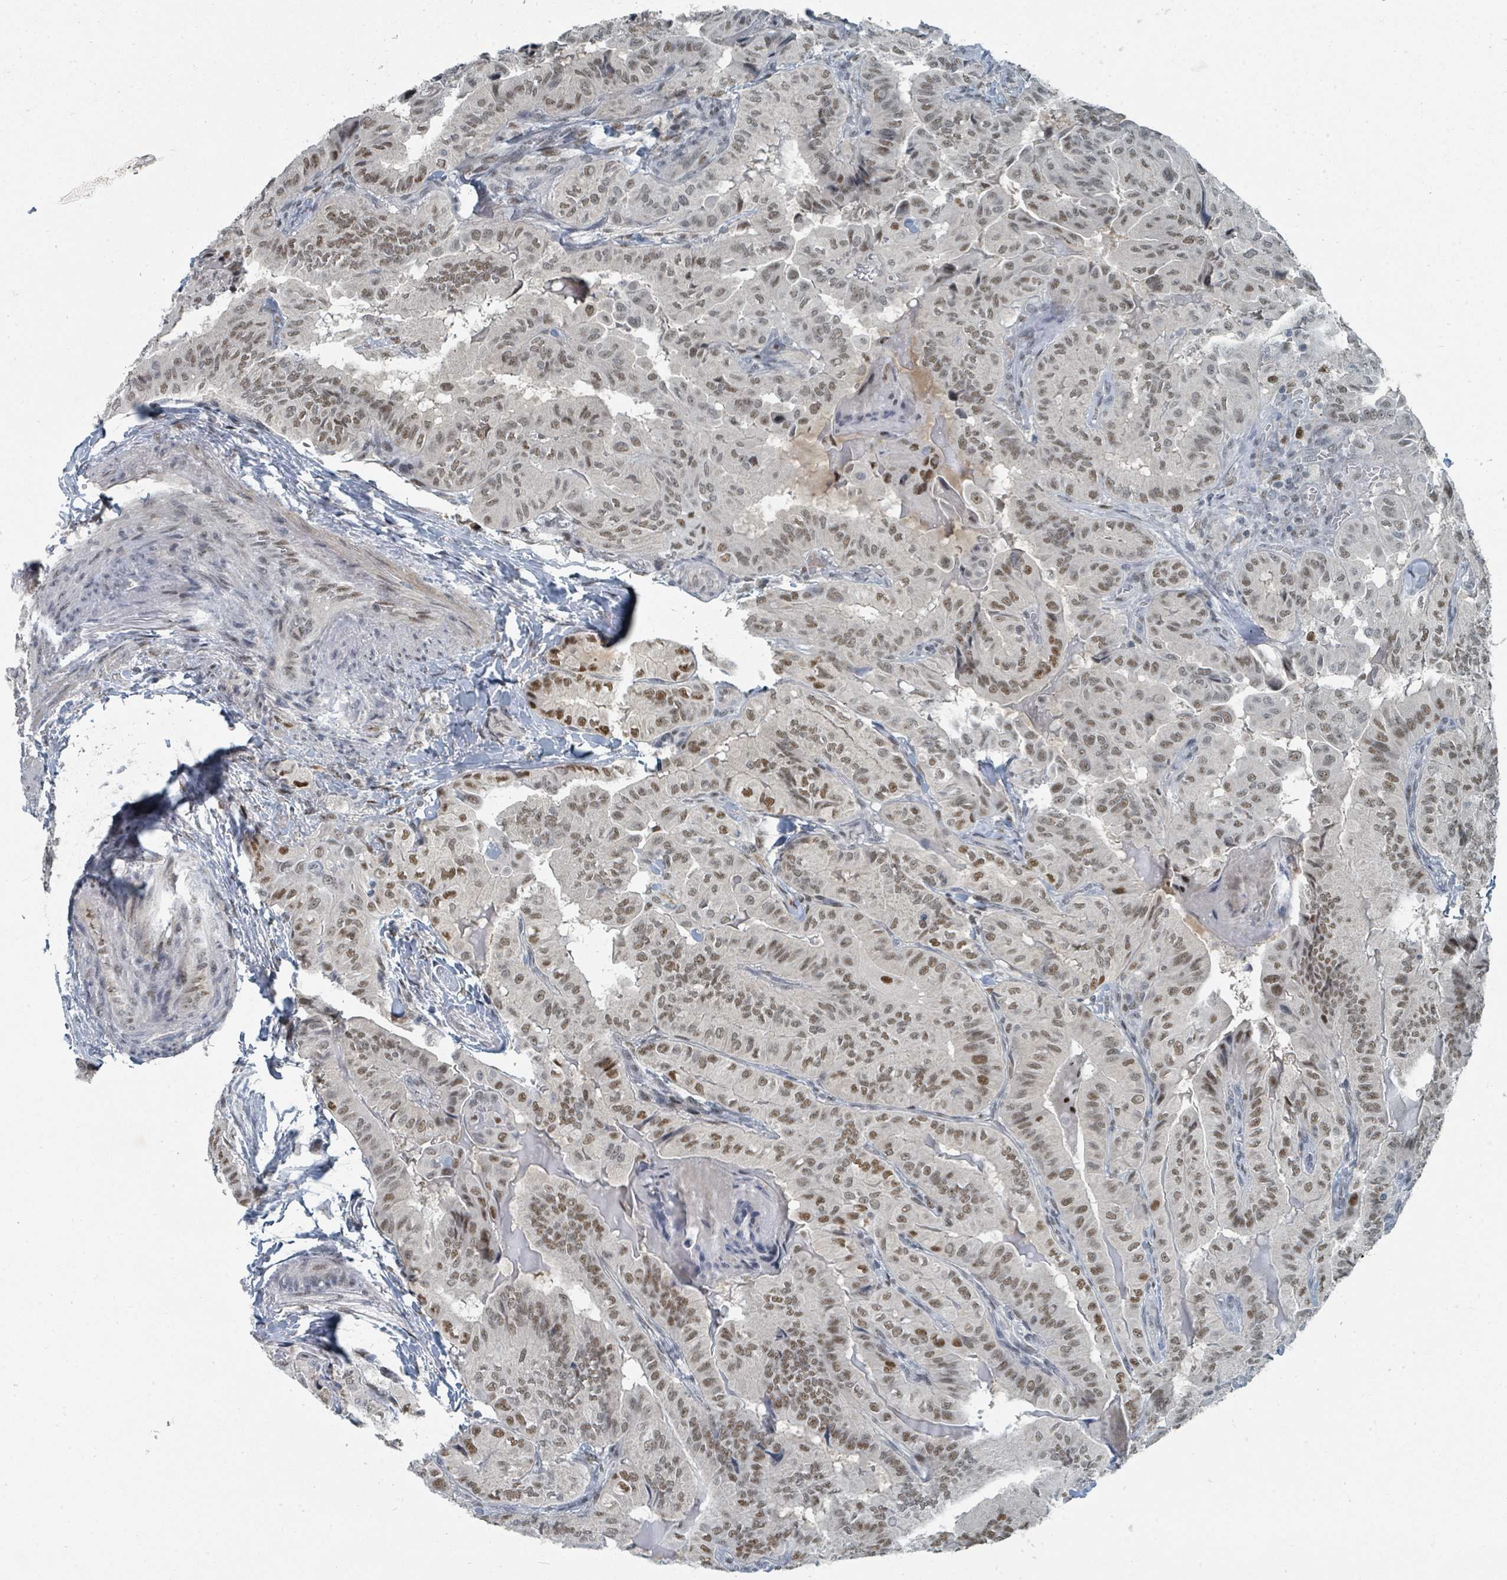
{"staining": {"intensity": "strong", "quantity": ">75%", "location": "nuclear"}, "tissue": "thyroid cancer", "cell_type": "Tumor cells", "image_type": "cancer", "snomed": [{"axis": "morphology", "description": "Papillary adenocarcinoma, NOS"}, {"axis": "topography", "description": "Thyroid gland"}], "caption": "Strong nuclear protein positivity is appreciated in about >75% of tumor cells in papillary adenocarcinoma (thyroid).", "gene": "UCK1", "patient": {"sex": "female", "age": 68}}